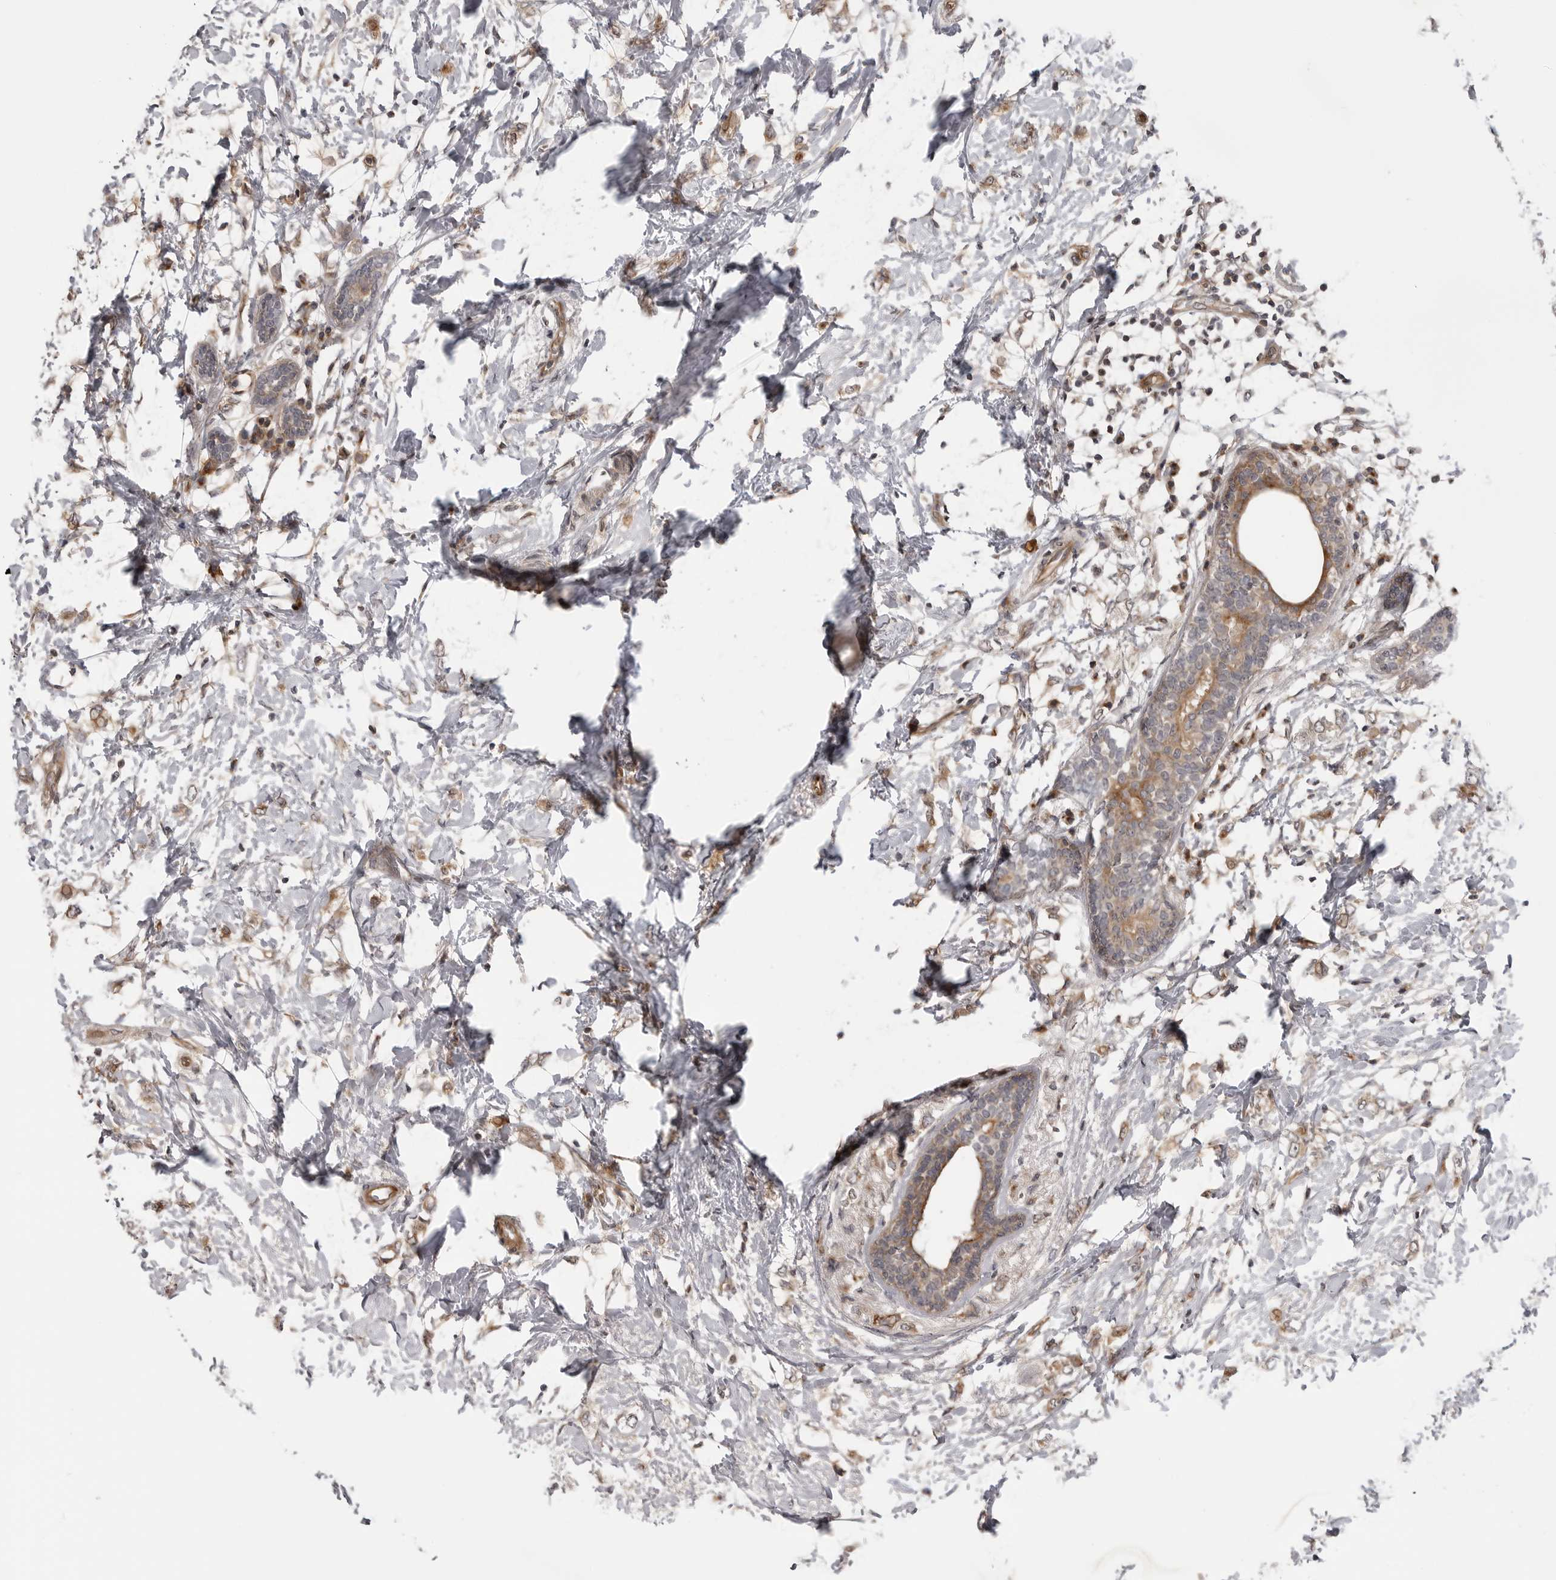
{"staining": {"intensity": "weak", "quantity": ">75%", "location": "cytoplasmic/membranous"}, "tissue": "breast cancer", "cell_type": "Tumor cells", "image_type": "cancer", "snomed": [{"axis": "morphology", "description": "Normal tissue, NOS"}, {"axis": "morphology", "description": "Lobular carcinoma"}, {"axis": "topography", "description": "Breast"}], "caption": "Protein expression analysis of breast cancer demonstrates weak cytoplasmic/membranous staining in approximately >75% of tumor cells.", "gene": "LRRC45", "patient": {"sex": "female", "age": 47}}